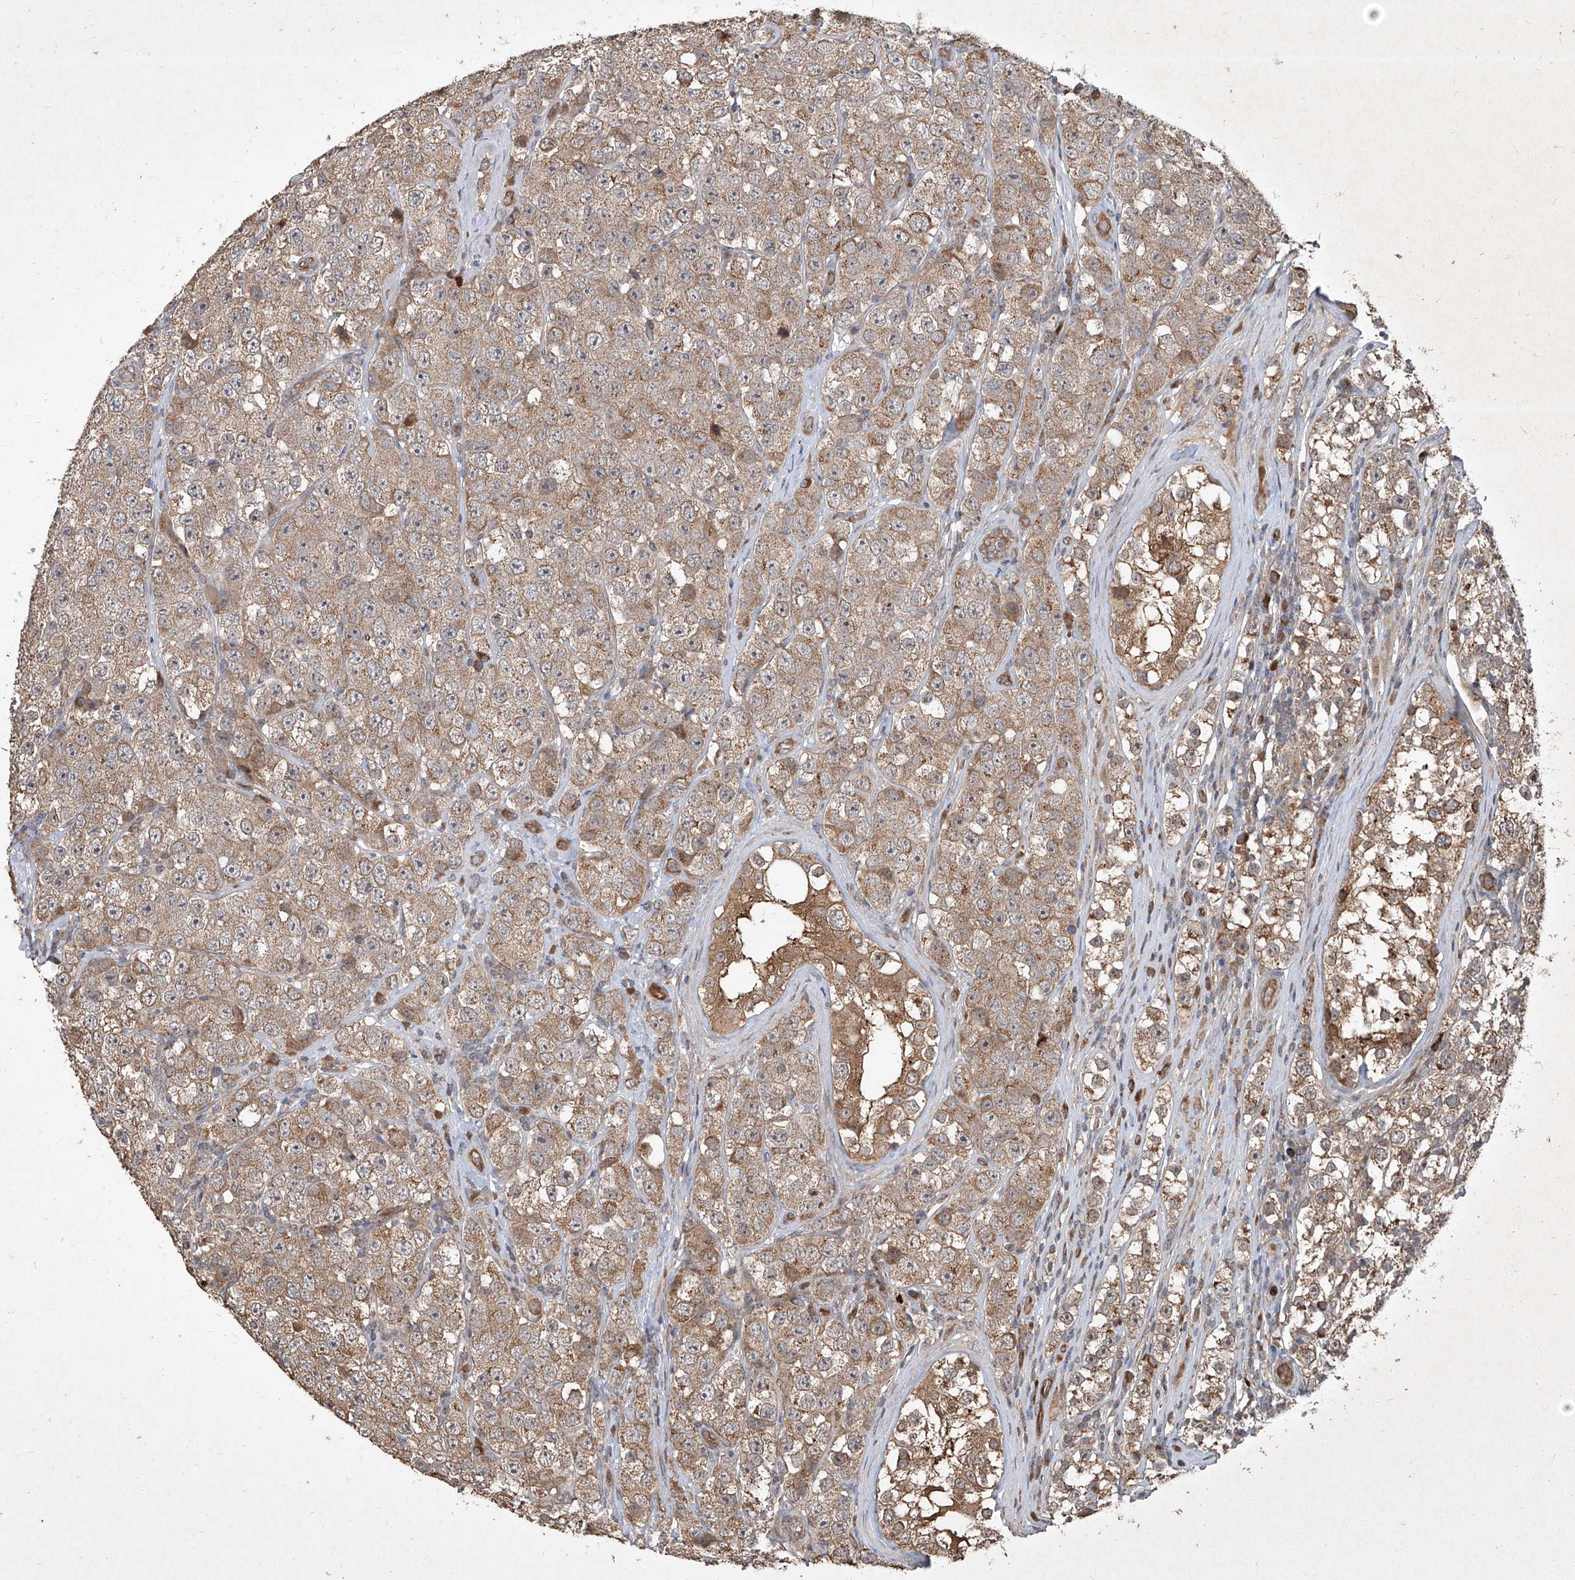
{"staining": {"intensity": "moderate", "quantity": ">75%", "location": "cytoplasmic/membranous"}, "tissue": "testis cancer", "cell_type": "Tumor cells", "image_type": "cancer", "snomed": [{"axis": "morphology", "description": "Seminoma, NOS"}, {"axis": "morphology", "description": "Carcinoma, Embryonal, NOS"}, {"axis": "topography", "description": "Testis"}], "caption": "High-magnification brightfield microscopy of embryonal carcinoma (testis) stained with DAB (brown) and counterstained with hematoxylin (blue). tumor cells exhibit moderate cytoplasmic/membranous expression is appreciated in about>75% of cells.", "gene": "CCN1", "patient": {"sex": "male", "age": 28}}